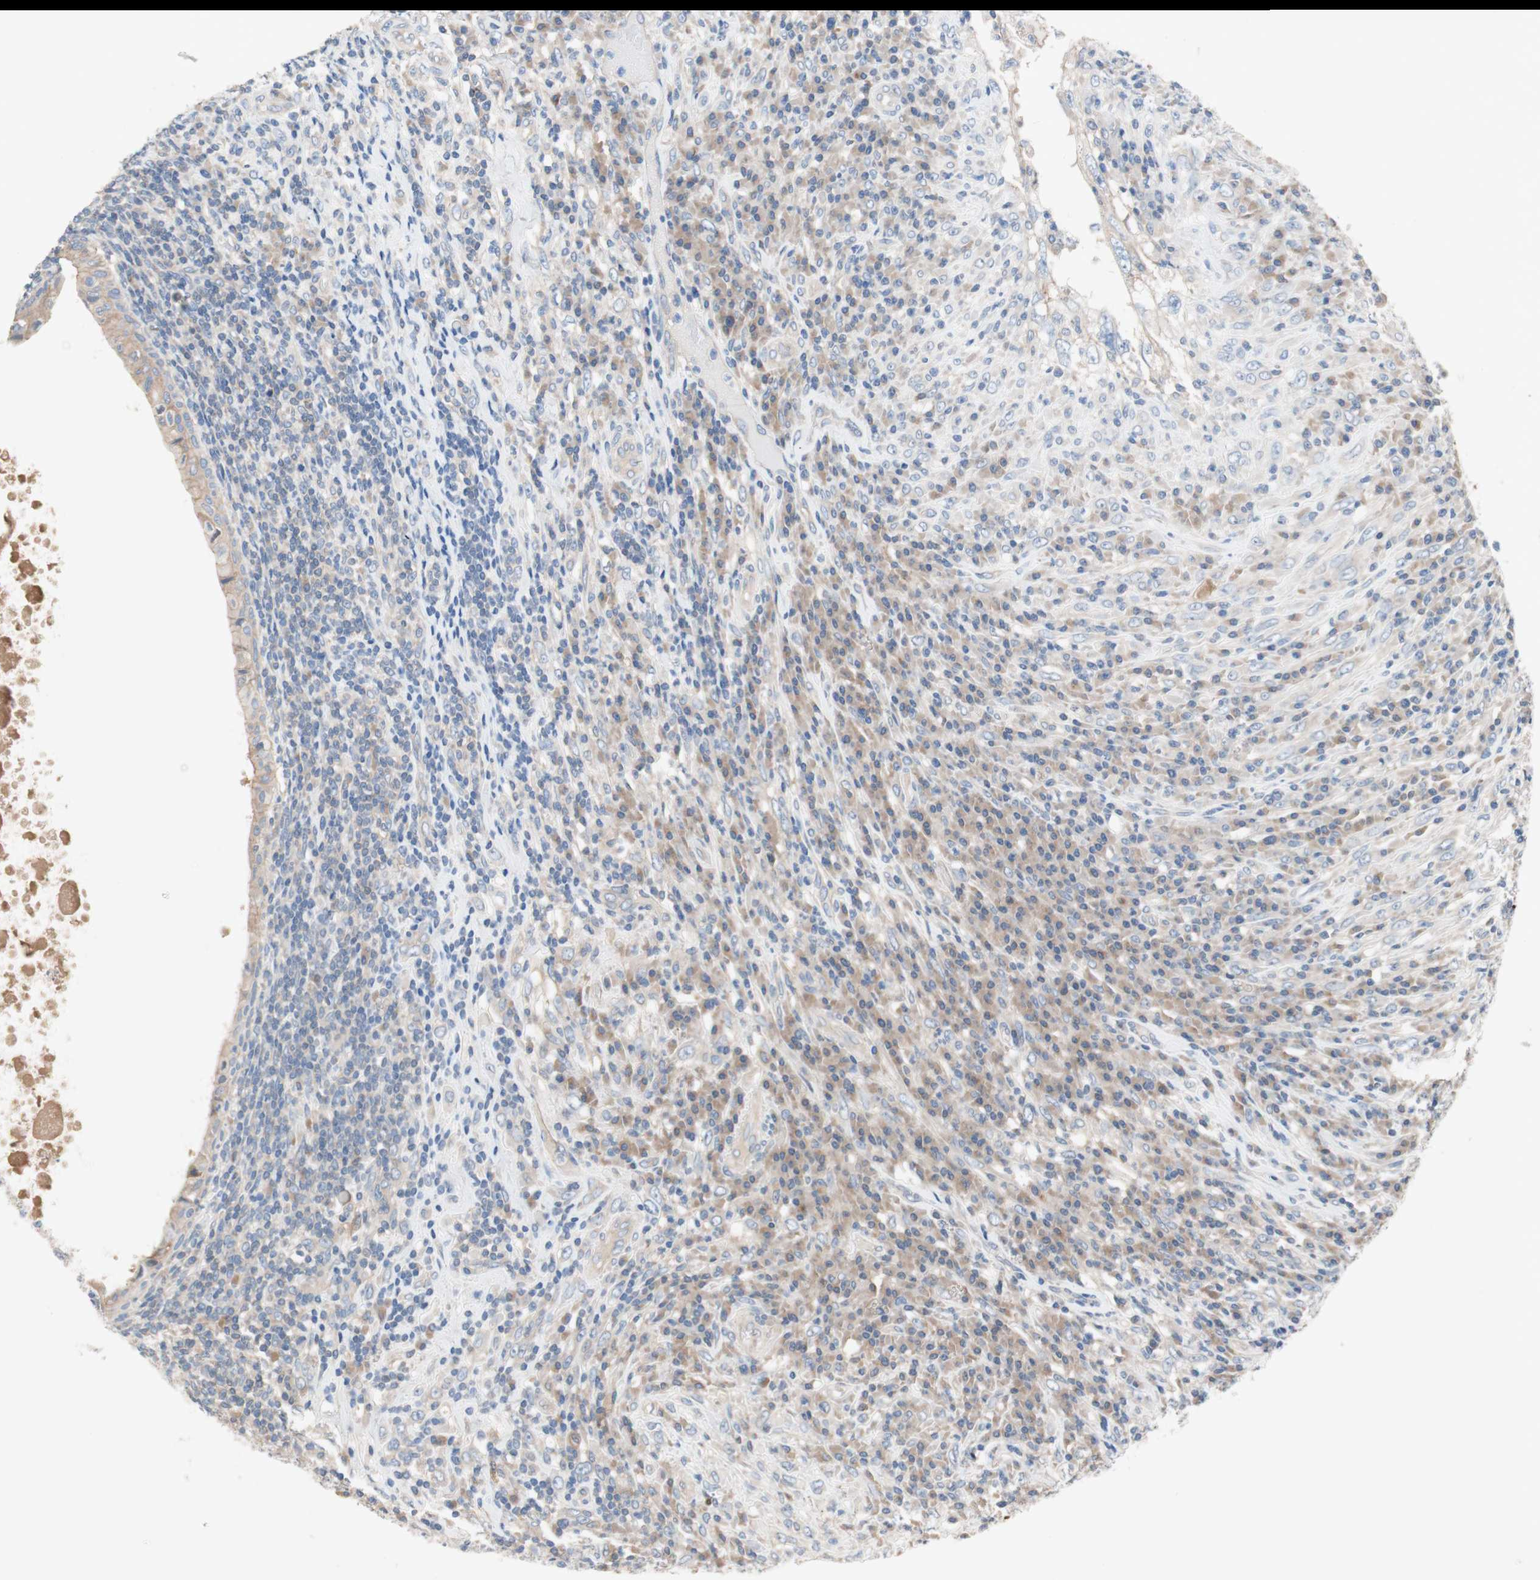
{"staining": {"intensity": "negative", "quantity": "none", "location": "none"}, "tissue": "testis cancer", "cell_type": "Tumor cells", "image_type": "cancer", "snomed": [{"axis": "morphology", "description": "Necrosis, NOS"}, {"axis": "morphology", "description": "Carcinoma, Embryonal, NOS"}, {"axis": "topography", "description": "Testis"}], "caption": "A micrograph of testis cancer (embryonal carcinoma) stained for a protein displays no brown staining in tumor cells. (Stains: DAB immunohistochemistry (IHC) with hematoxylin counter stain, Microscopy: brightfield microscopy at high magnification).", "gene": "GLUL", "patient": {"sex": "male", "age": 19}}